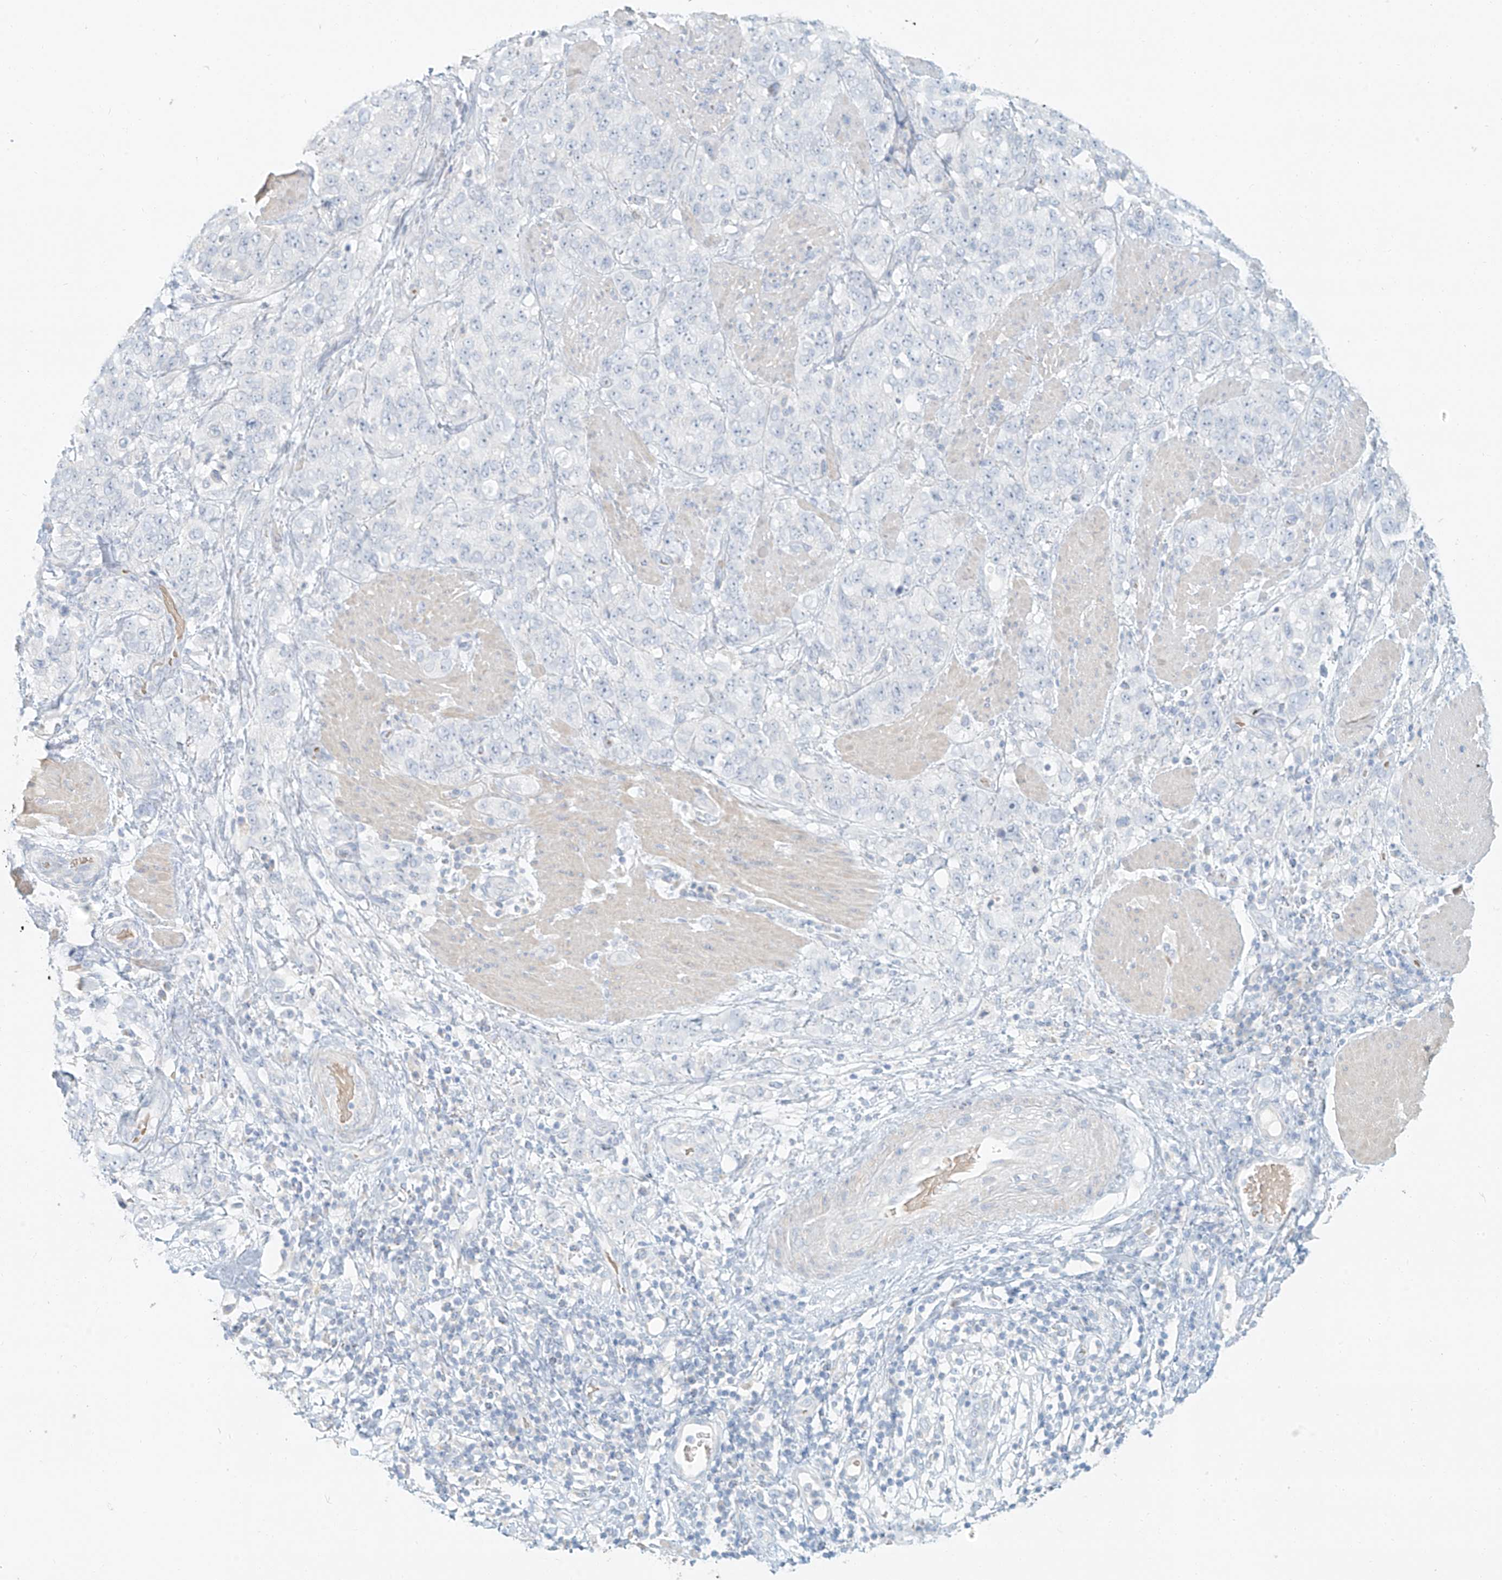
{"staining": {"intensity": "negative", "quantity": "none", "location": "none"}, "tissue": "stomach cancer", "cell_type": "Tumor cells", "image_type": "cancer", "snomed": [{"axis": "morphology", "description": "Adenocarcinoma, NOS"}, {"axis": "topography", "description": "Stomach"}], "caption": "IHC of human adenocarcinoma (stomach) displays no positivity in tumor cells.", "gene": "PGC", "patient": {"sex": "male", "age": 48}}